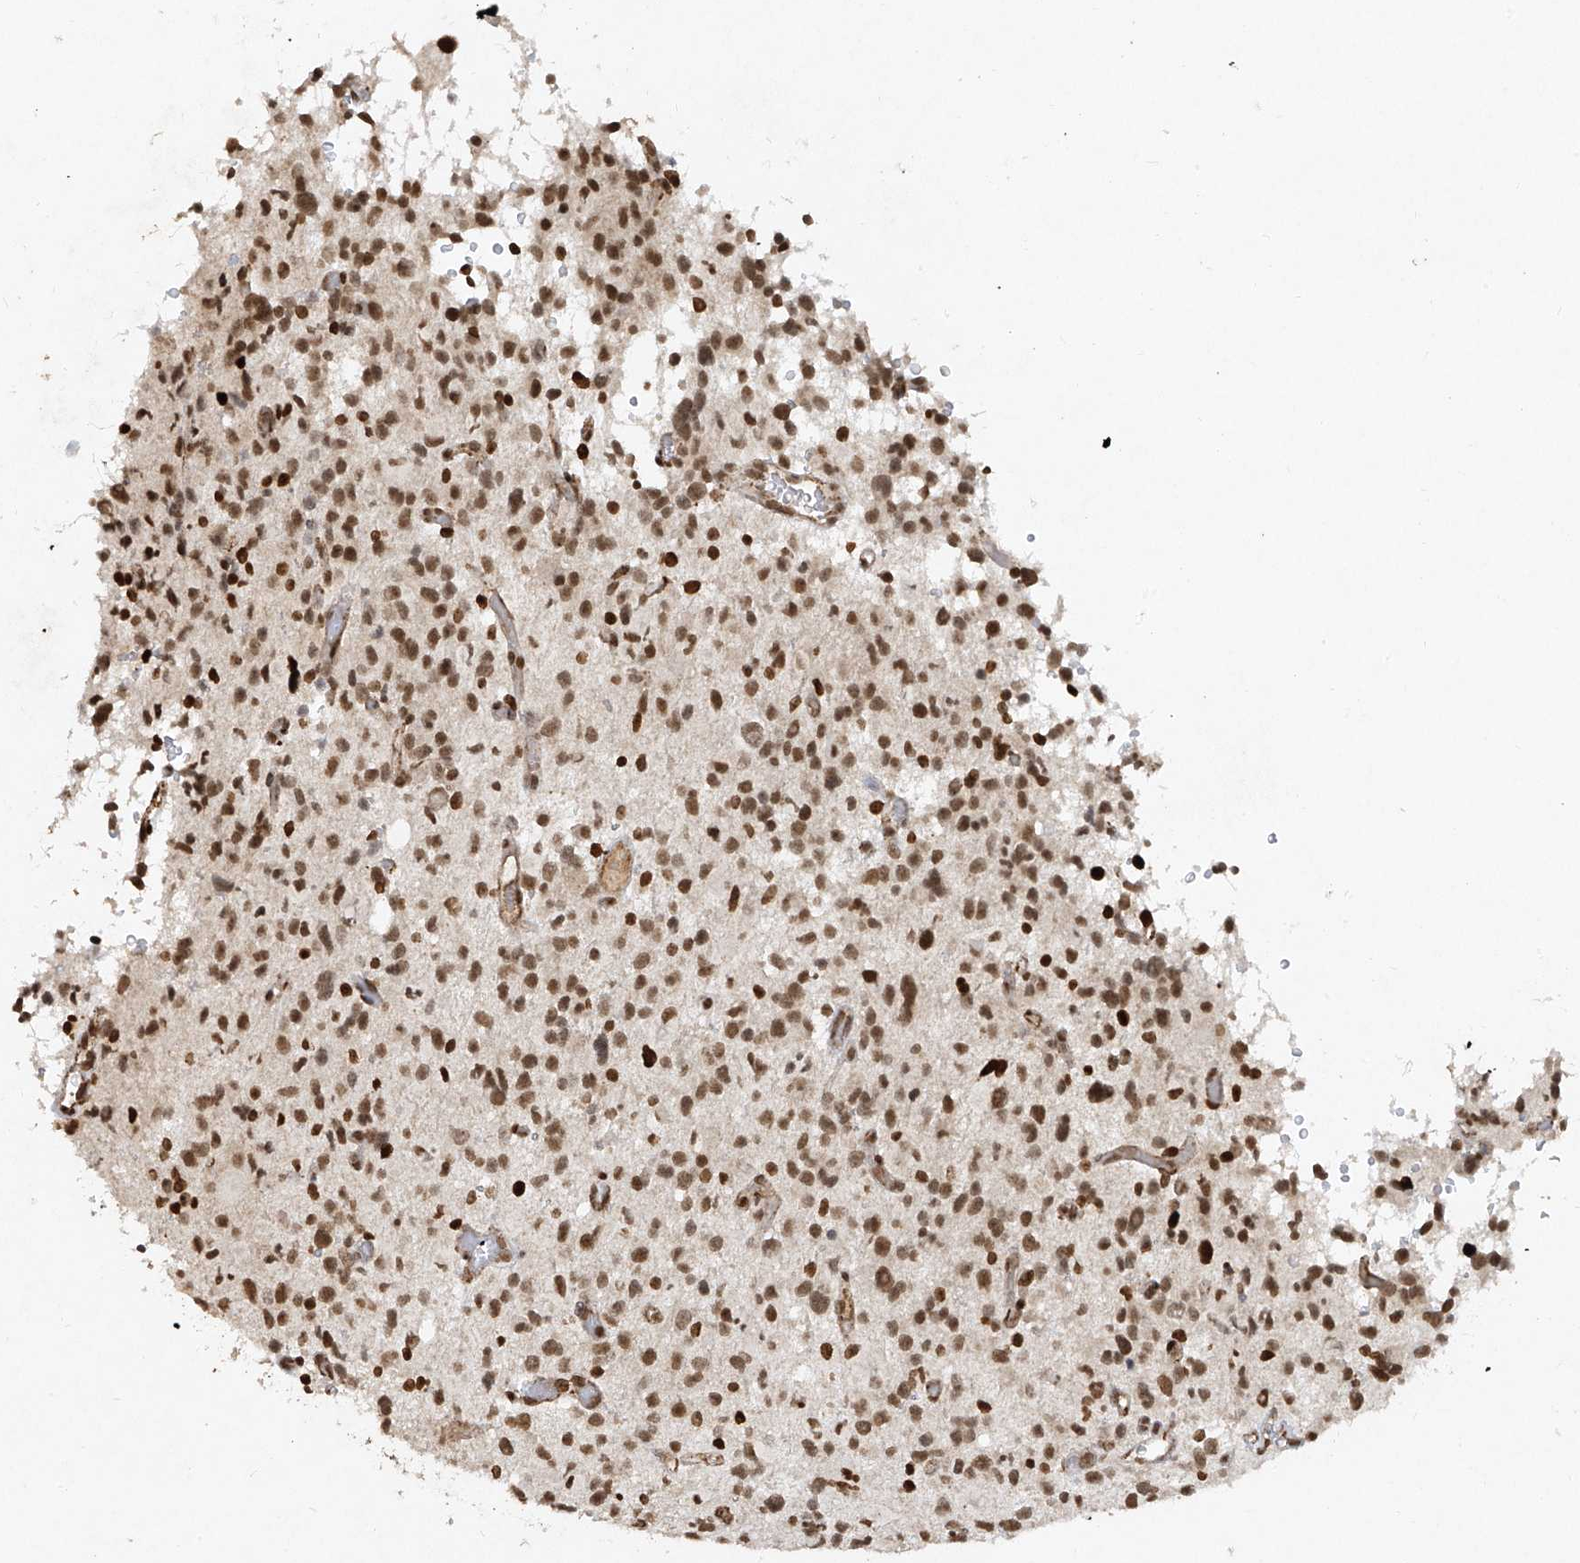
{"staining": {"intensity": "moderate", "quantity": ">75%", "location": "nuclear"}, "tissue": "glioma", "cell_type": "Tumor cells", "image_type": "cancer", "snomed": [{"axis": "morphology", "description": "Glioma, malignant, High grade"}, {"axis": "topography", "description": "Brain"}], "caption": "Immunohistochemical staining of human high-grade glioma (malignant) exhibits moderate nuclear protein expression in approximately >75% of tumor cells.", "gene": "ATRIP", "patient": {"sex": "male", "age": 48}}